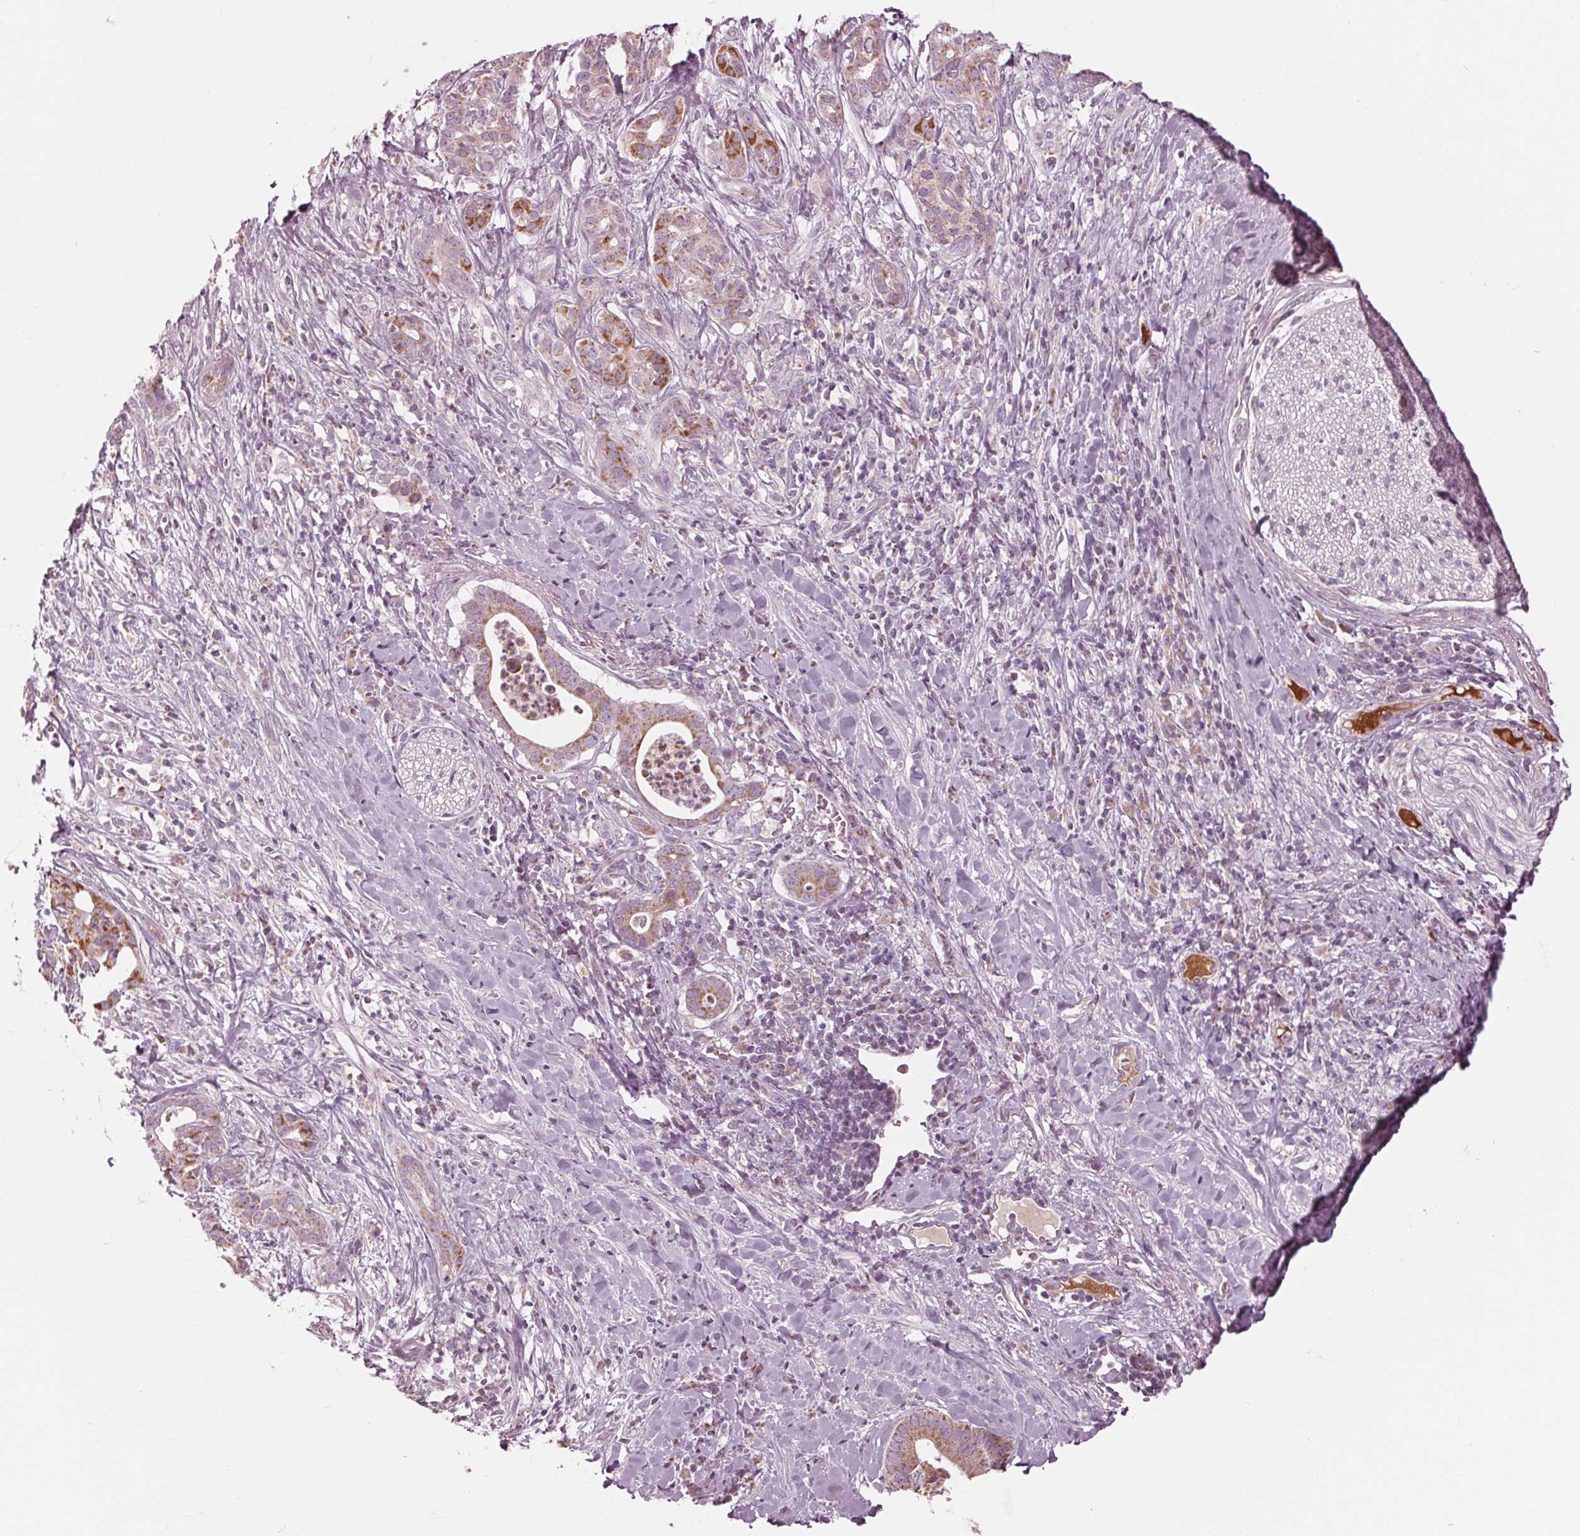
{"staining": {"intensity": "moderate", "quantity": "25%-75%", "location": "cytoplasmic/membranous"}, "tissue": "pancreatic cancer", "cell_type": "Tumor cells", "image_type": "cancer", "snomed": [{"axis": "morphology", "description": "Adenocarcinoma, NOS"}, {"axis": "topography", "description": "Pancreas"}], "caption": "This micrograph demonstrates pancreatic cancer stained with immunohistochemistry to label a protein in brown. The cytoplasmic/membranous of tumor cells show moderate positivity for the protein. Nuclei are counter-stained blue.", "gene": "CLN6", "patient": {"sex": "male", "age": 61}}